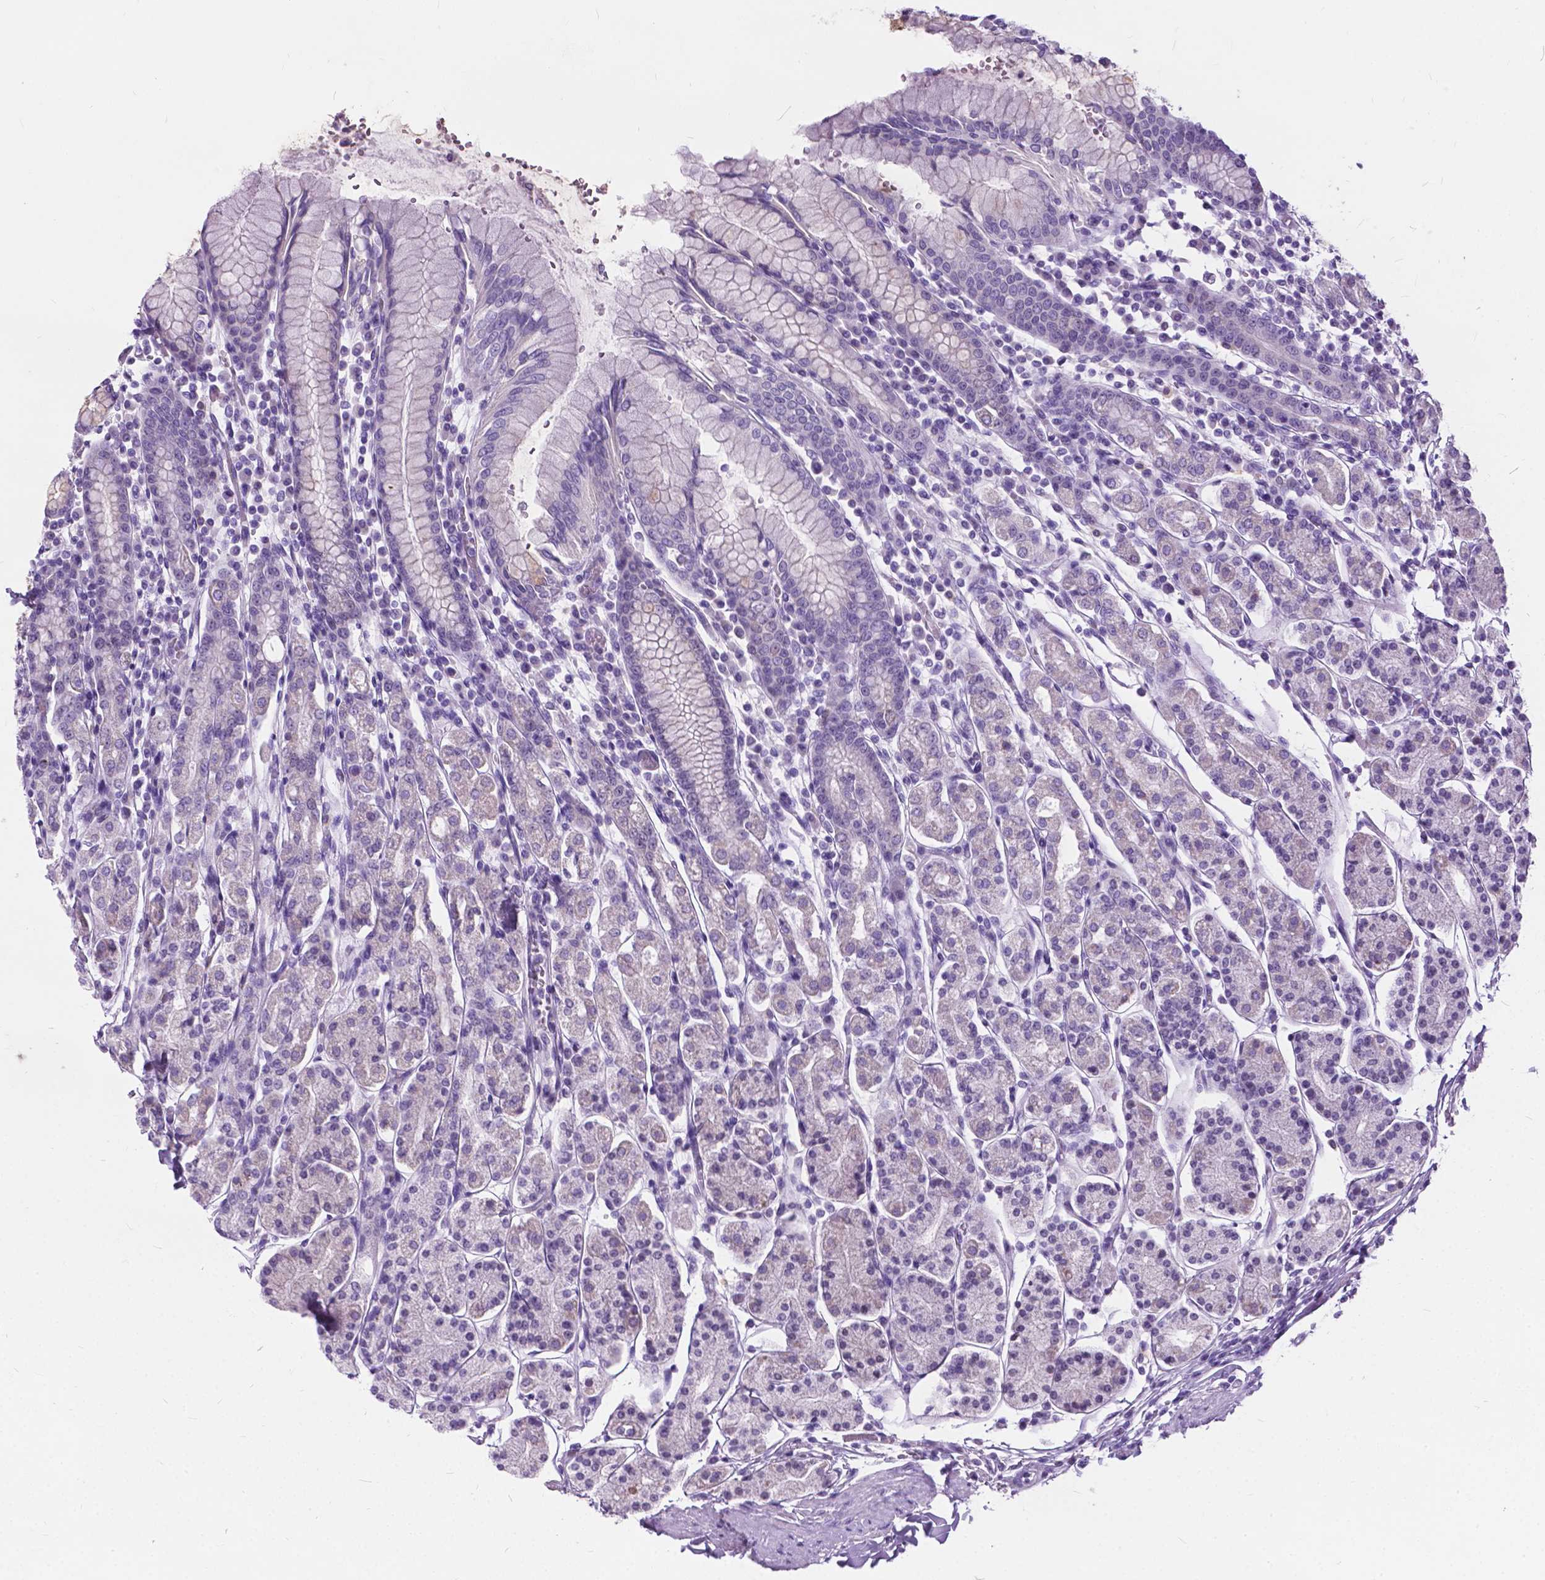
{"staining": {"intensity": "negative", "quantity": "none", "location": "none"}, "tissue": "stomach", "cell_type": "Glandular cells", "image_type": "normal", "snomed": [{"axis": "morphology", "description": "Normal tissue, NOS"}, {"axis": "topography", "description": "Stomach, upper"}, {"axis": "topography", "description": "Stomach"}], "caption": "This is a image of immunohistochemistry staining of normal stomach, which shows no positivity in glandular cells.", "gene": "BSND", "patient": {"sex": "male", "age": 62}}